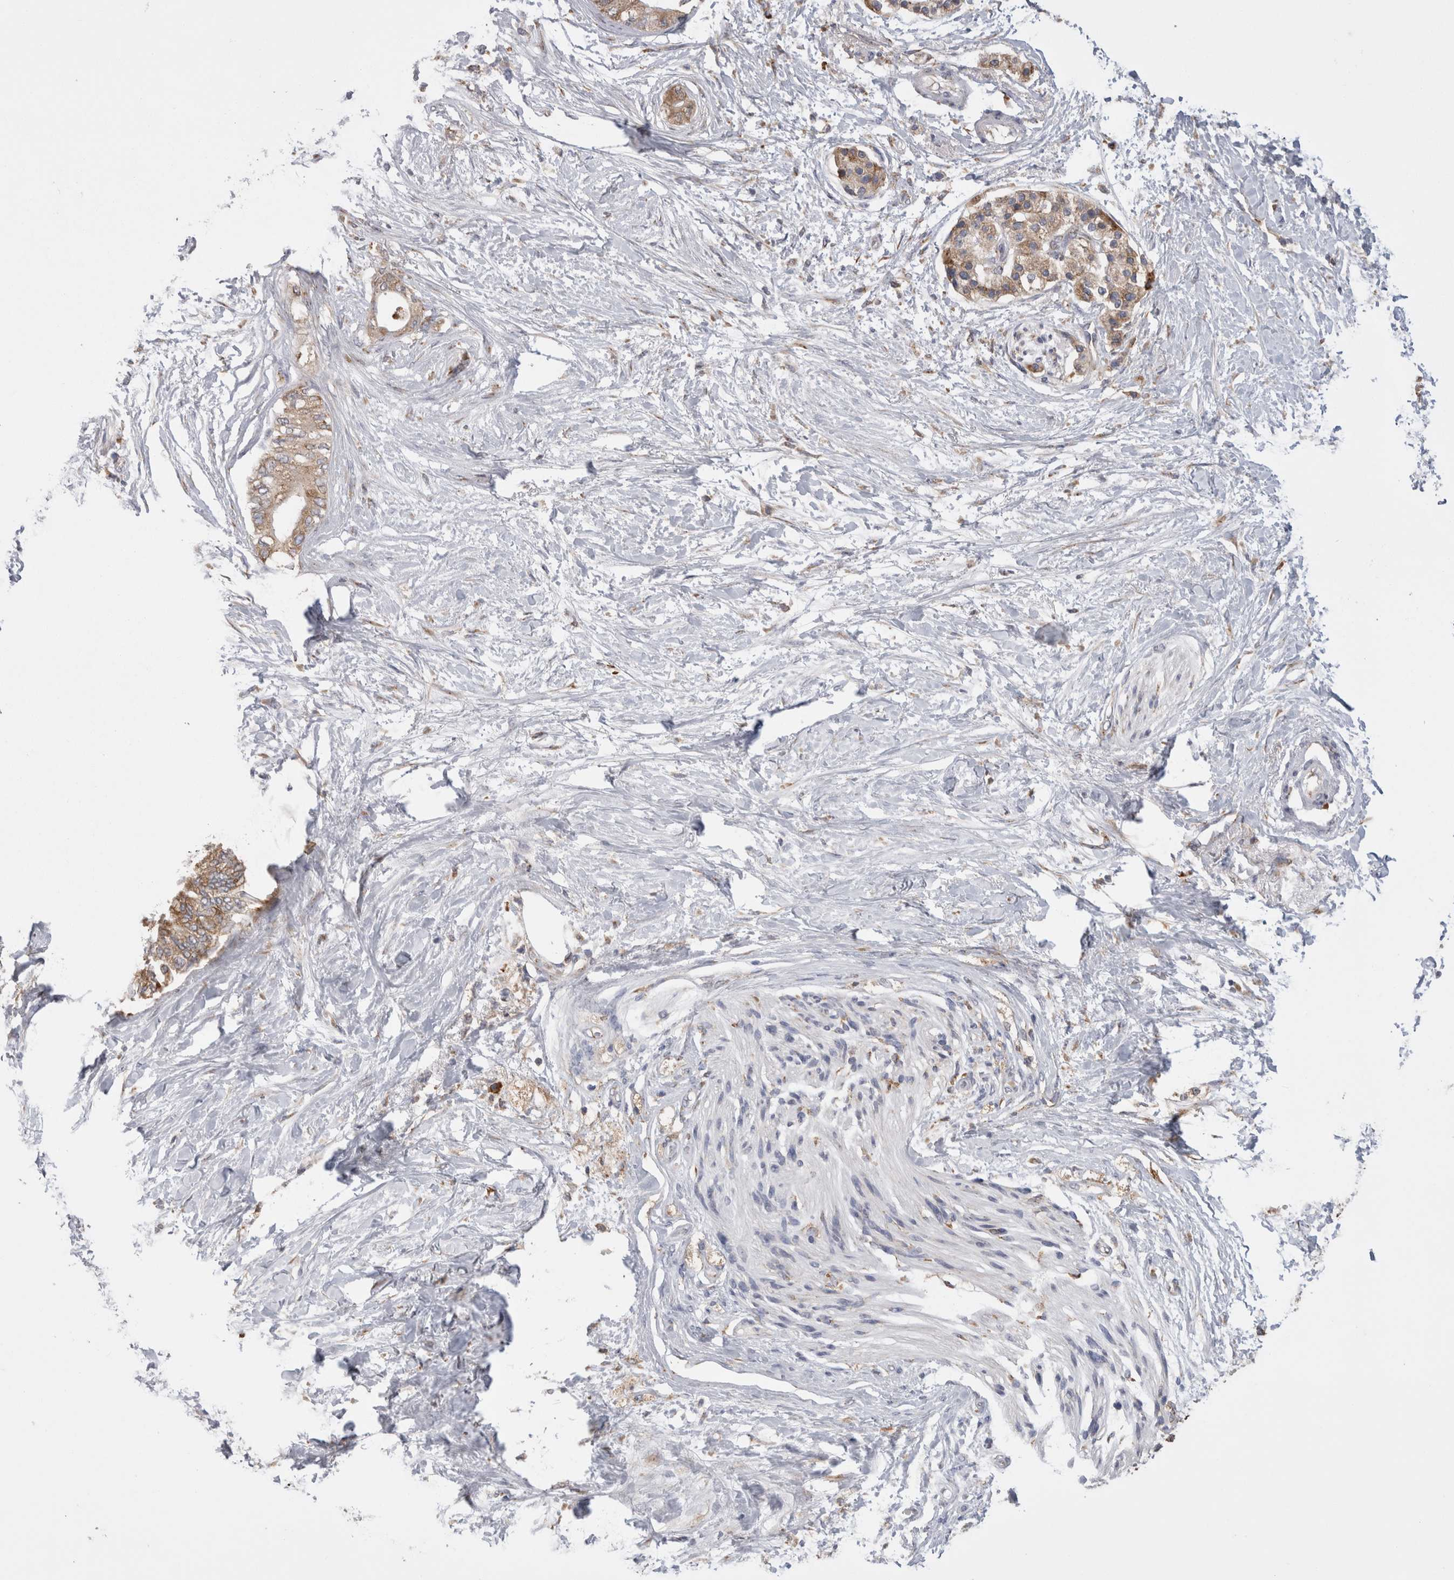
{"staining": {"intensity": "weak", "quantity": ">75%", "location": "cytoplasmic/membranous"}, "tissue": "pancreatic cancer", "cell_type": "Tumor cells", "image_type": "cancer", "snomed": [{"axis": "morphology", "description": "Normal tissue, NOS"}, {"axis": "morphology", "description": "Adenocarcinoma, NOS"}, {"axis": "topography", "description": "Pancreas"}, {"axis": "topography", "description": "Duodenum"}], "caption": "Adenocarcinoma (pancreatic) was stained to show a protein in brown. There is low levels of weak cytoplasmic/membranous expression in approximately >75% of tumor cells.", "gene": "ZNF341", "patient": {"sex": "female", "age": 60}}